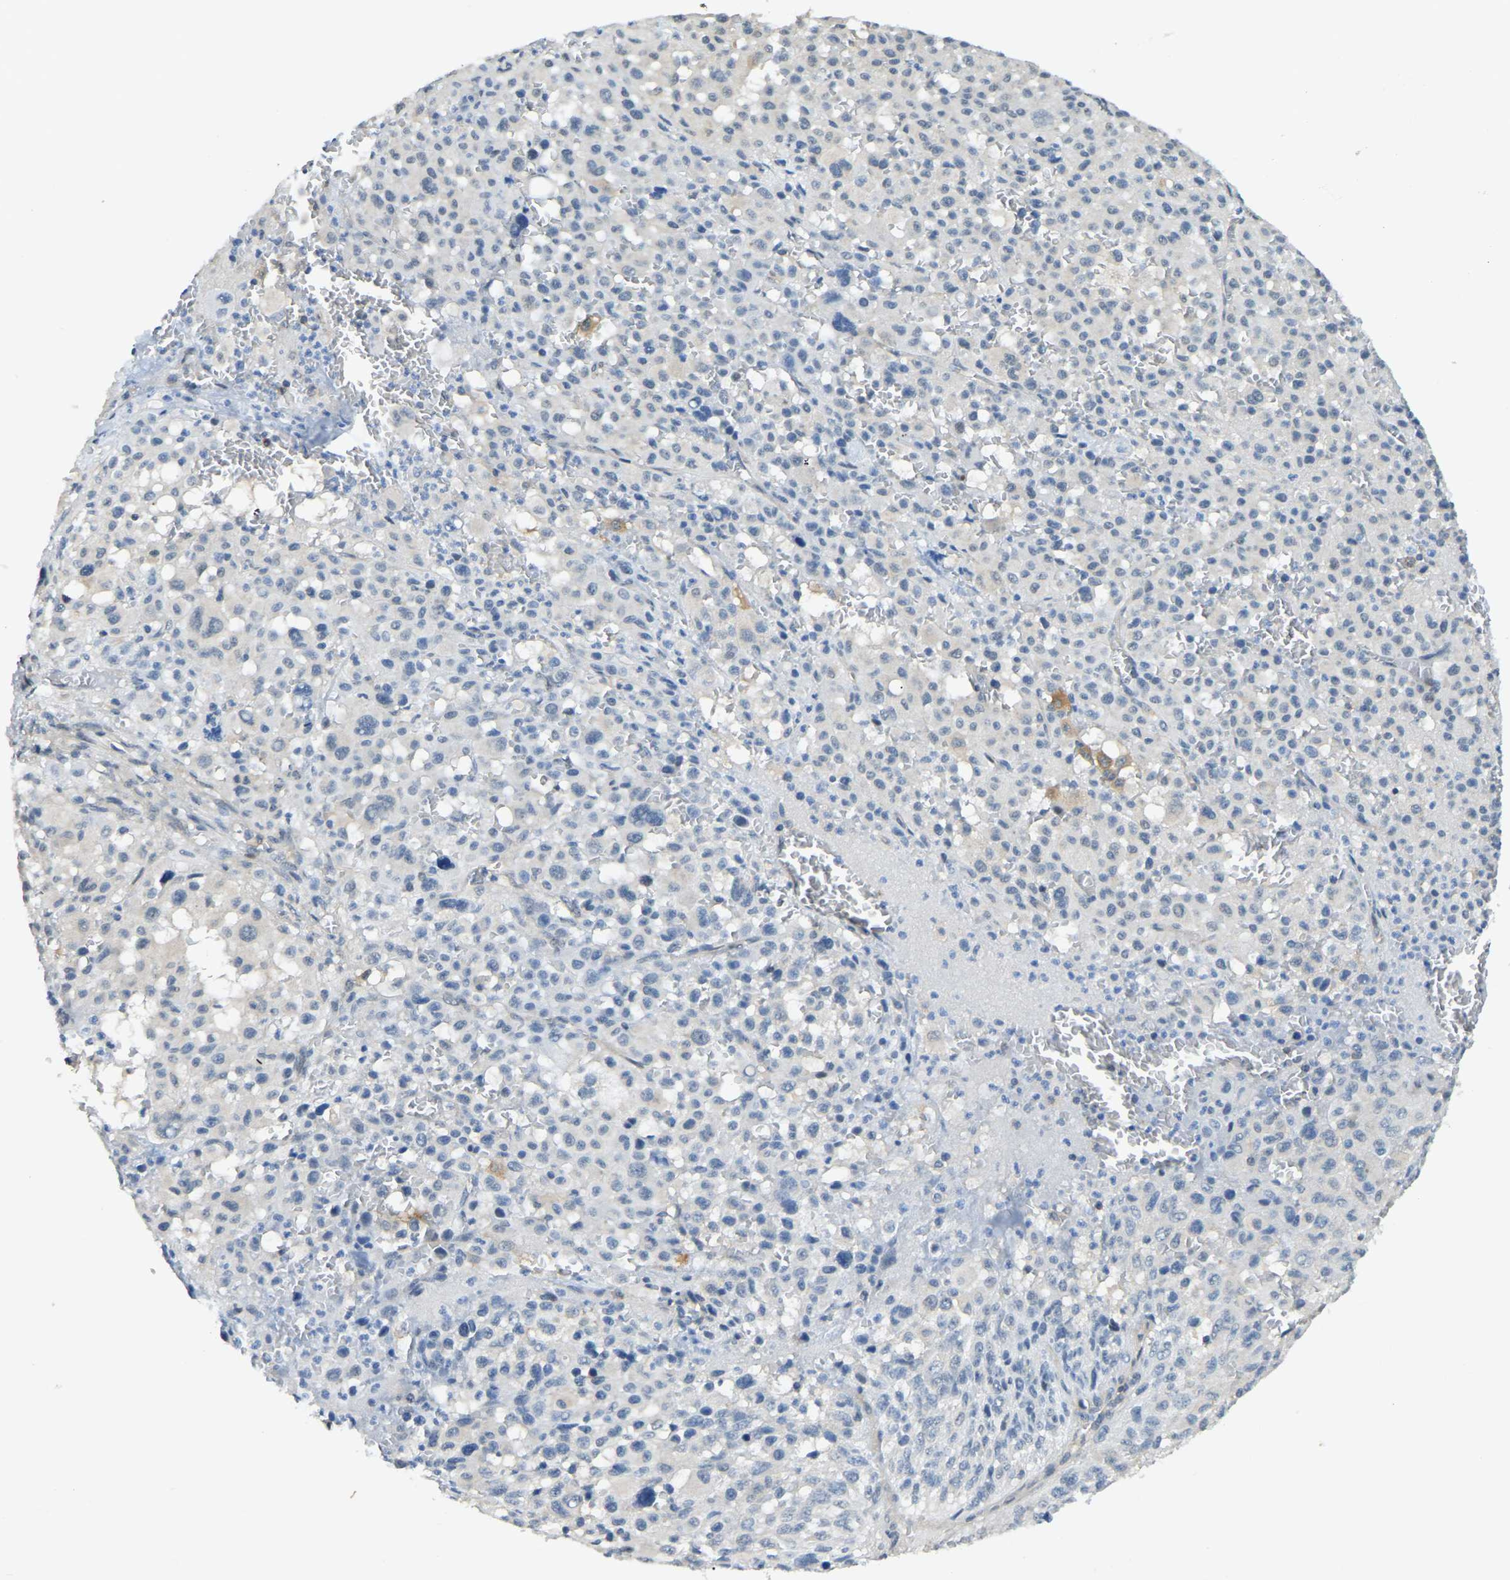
{"staining": {"intensity": "negative", "quantity": "none", "location": "none"}, "tissue": "melanoma", "cell_type": "Tumor cells", "image_type": "cancer", "snomed": [{"axis": "morphology", "description": "Malignant melanoma, Metastatic site"}, {"axis": "topography", "description": "Skin"}], "caption": "This image is of malignant melanoma (metastatic site) stained with immunohistochemistry to label a protein in brown with the nuclei are counter-stained blue. There is no expression in tumor cells.", "gene": "AHNAK", "patient": {"sex": "female", "age": 74}}